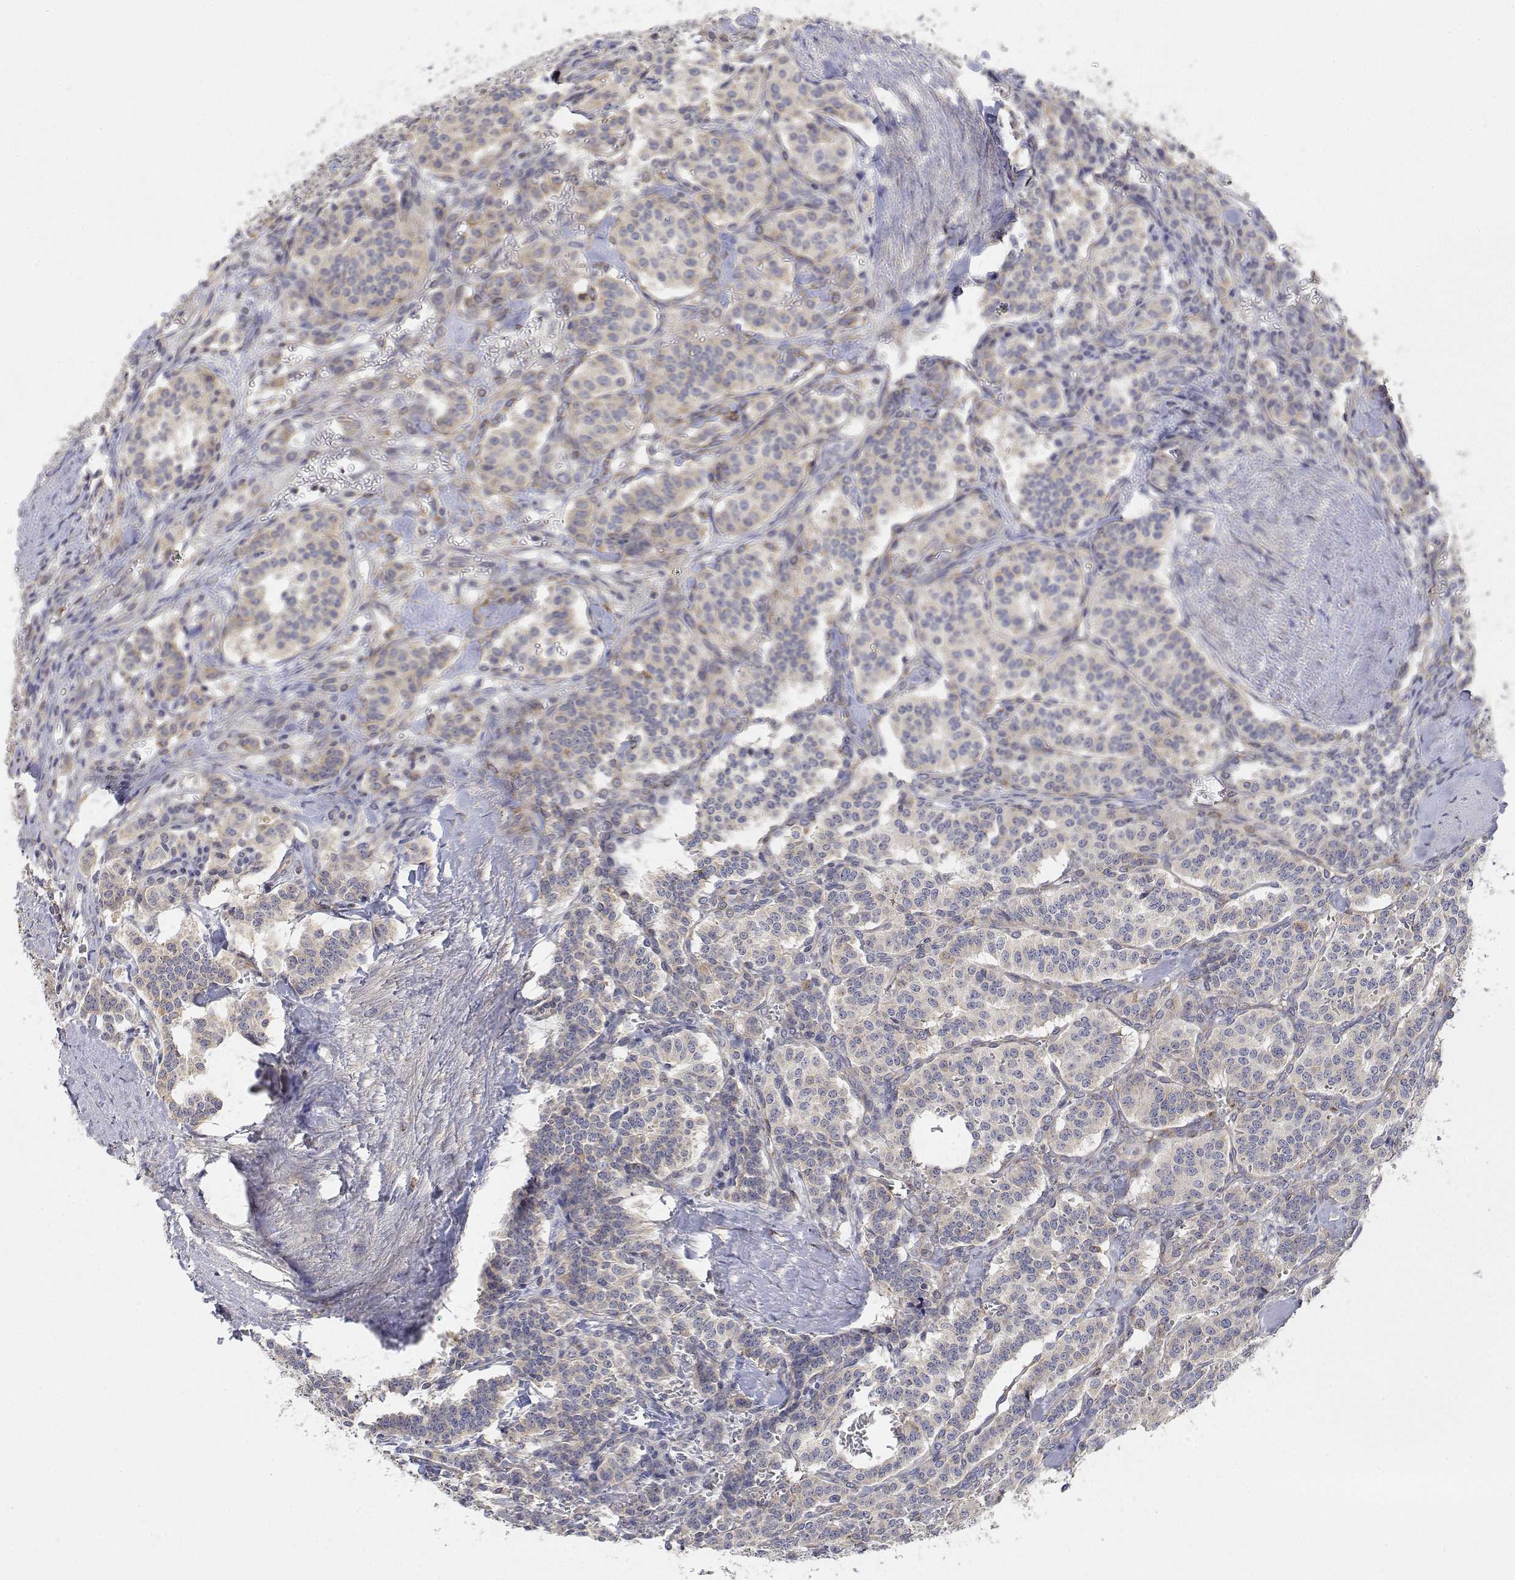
{"staining": {"intensity": "weak", "quantity": "<25%", "location": "cytoplasmic/membranous"}, "tissue": "carcinoid", "cell_type": "Tumor cells", "image_type": "cancer", "snomed": [{"axis": "morphology", "description": "Normal tissue, NOS"}, {"axis": "morphology", "description": "Carcinoid, malignant, NOS"}, {"axis": "topography", "description": "Lung"}], "caption": "DAB immunohistochemical staining of human carcinoid exhibits no significant expression in tumor cells.", "gene": "LONRF3", "patient": {"sex": "female", "age": 46}}